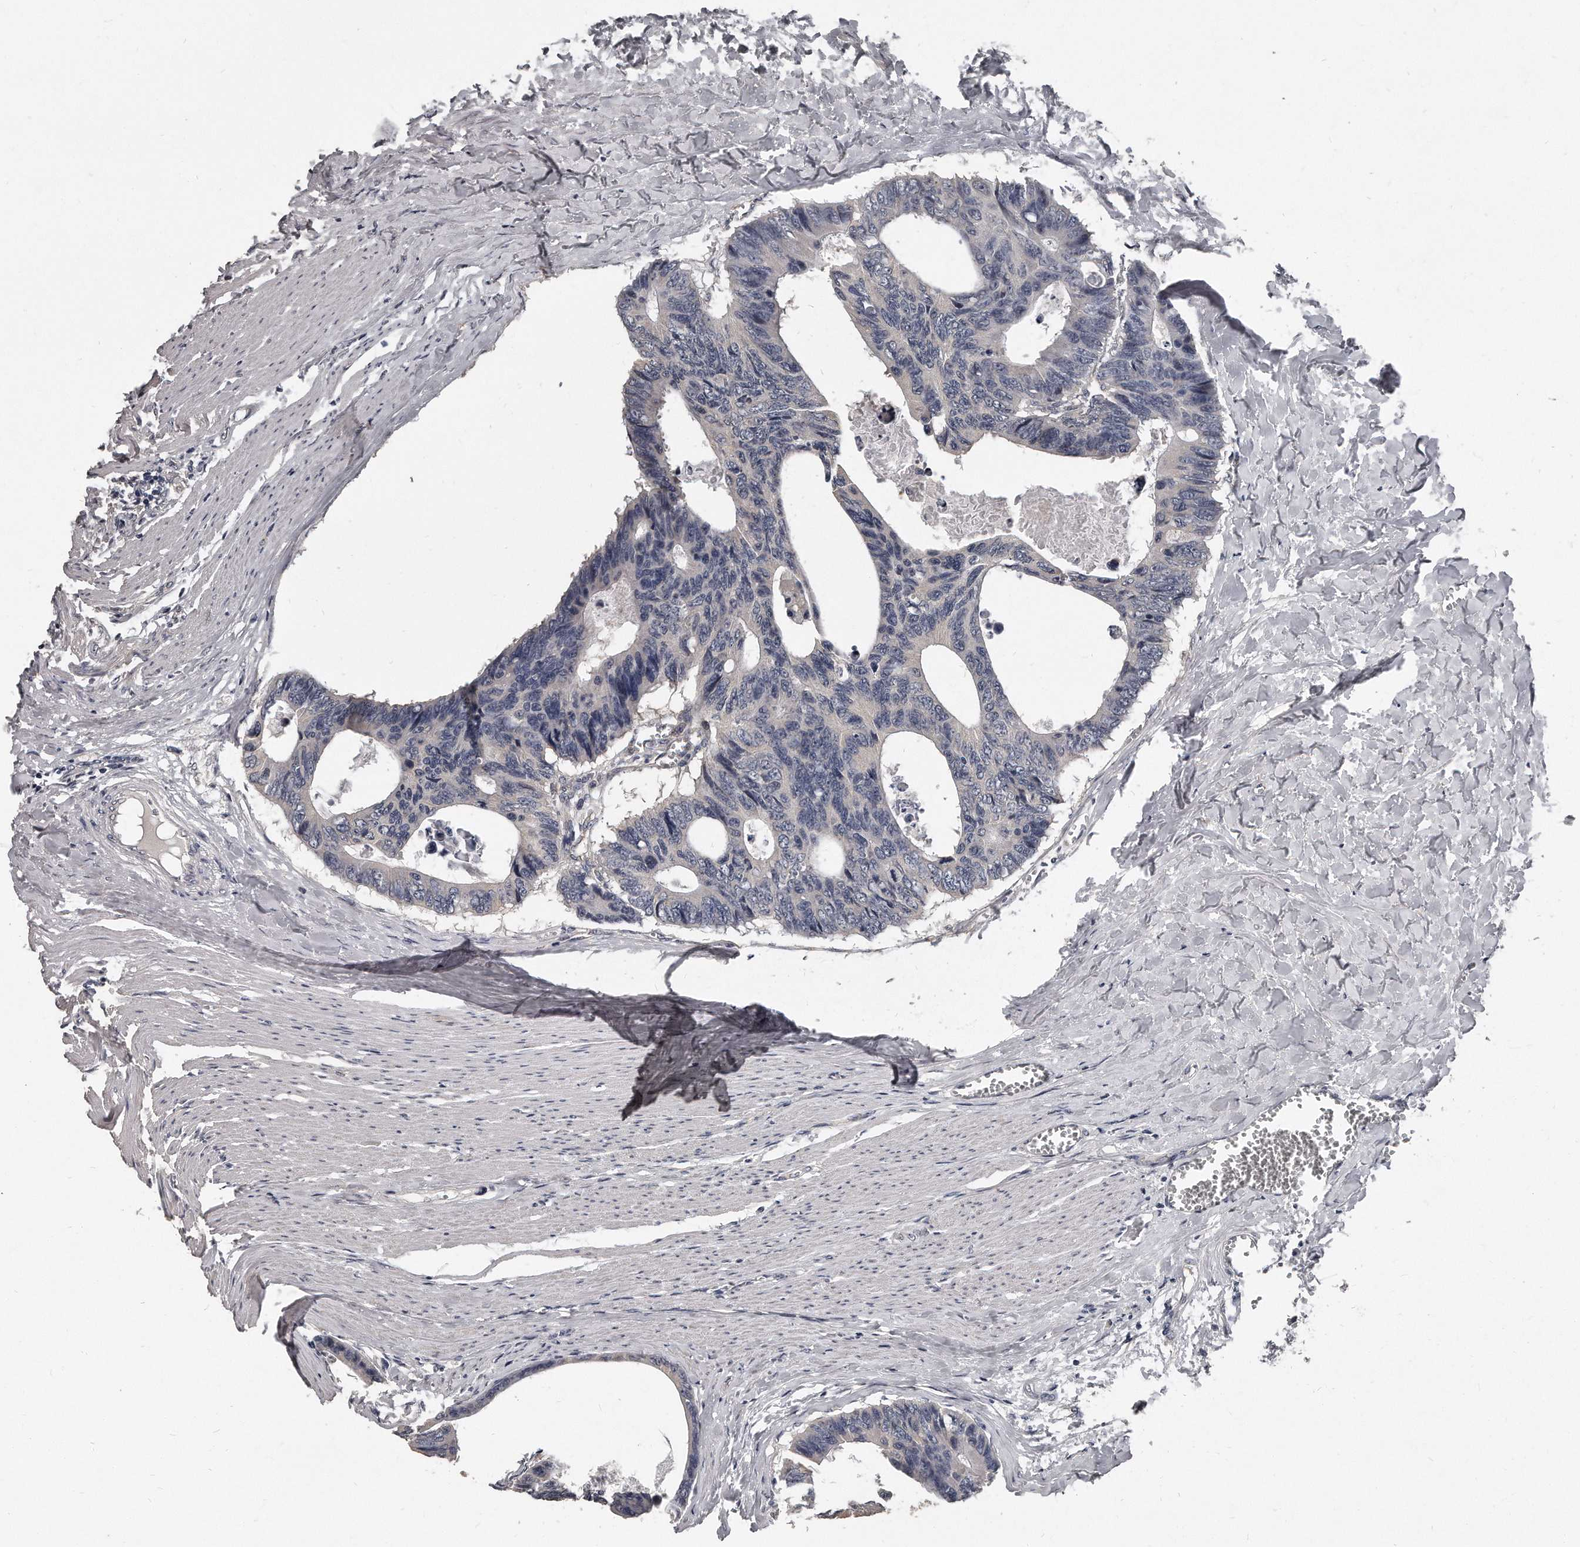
{"staining": {"intensity": "negative", "quantity": "none", "location": "none"}, "tissue": "colorectal cancer", "cell_type": "Tumor cells", "image_type": "cancer", "snomed": [{"axis": "morphology", "description": "Adenocarcinoma, NOS"}, {"axis": "topography", "description": "Colon"}], "caption": "Immunohistochemistry image of colorectal cancer (adenocarcinoma) stained for a protein (brown), which shows no positivity in tumor cells.", "gene": "GRB10", "patient": {"sex": "female", "age": 55}}